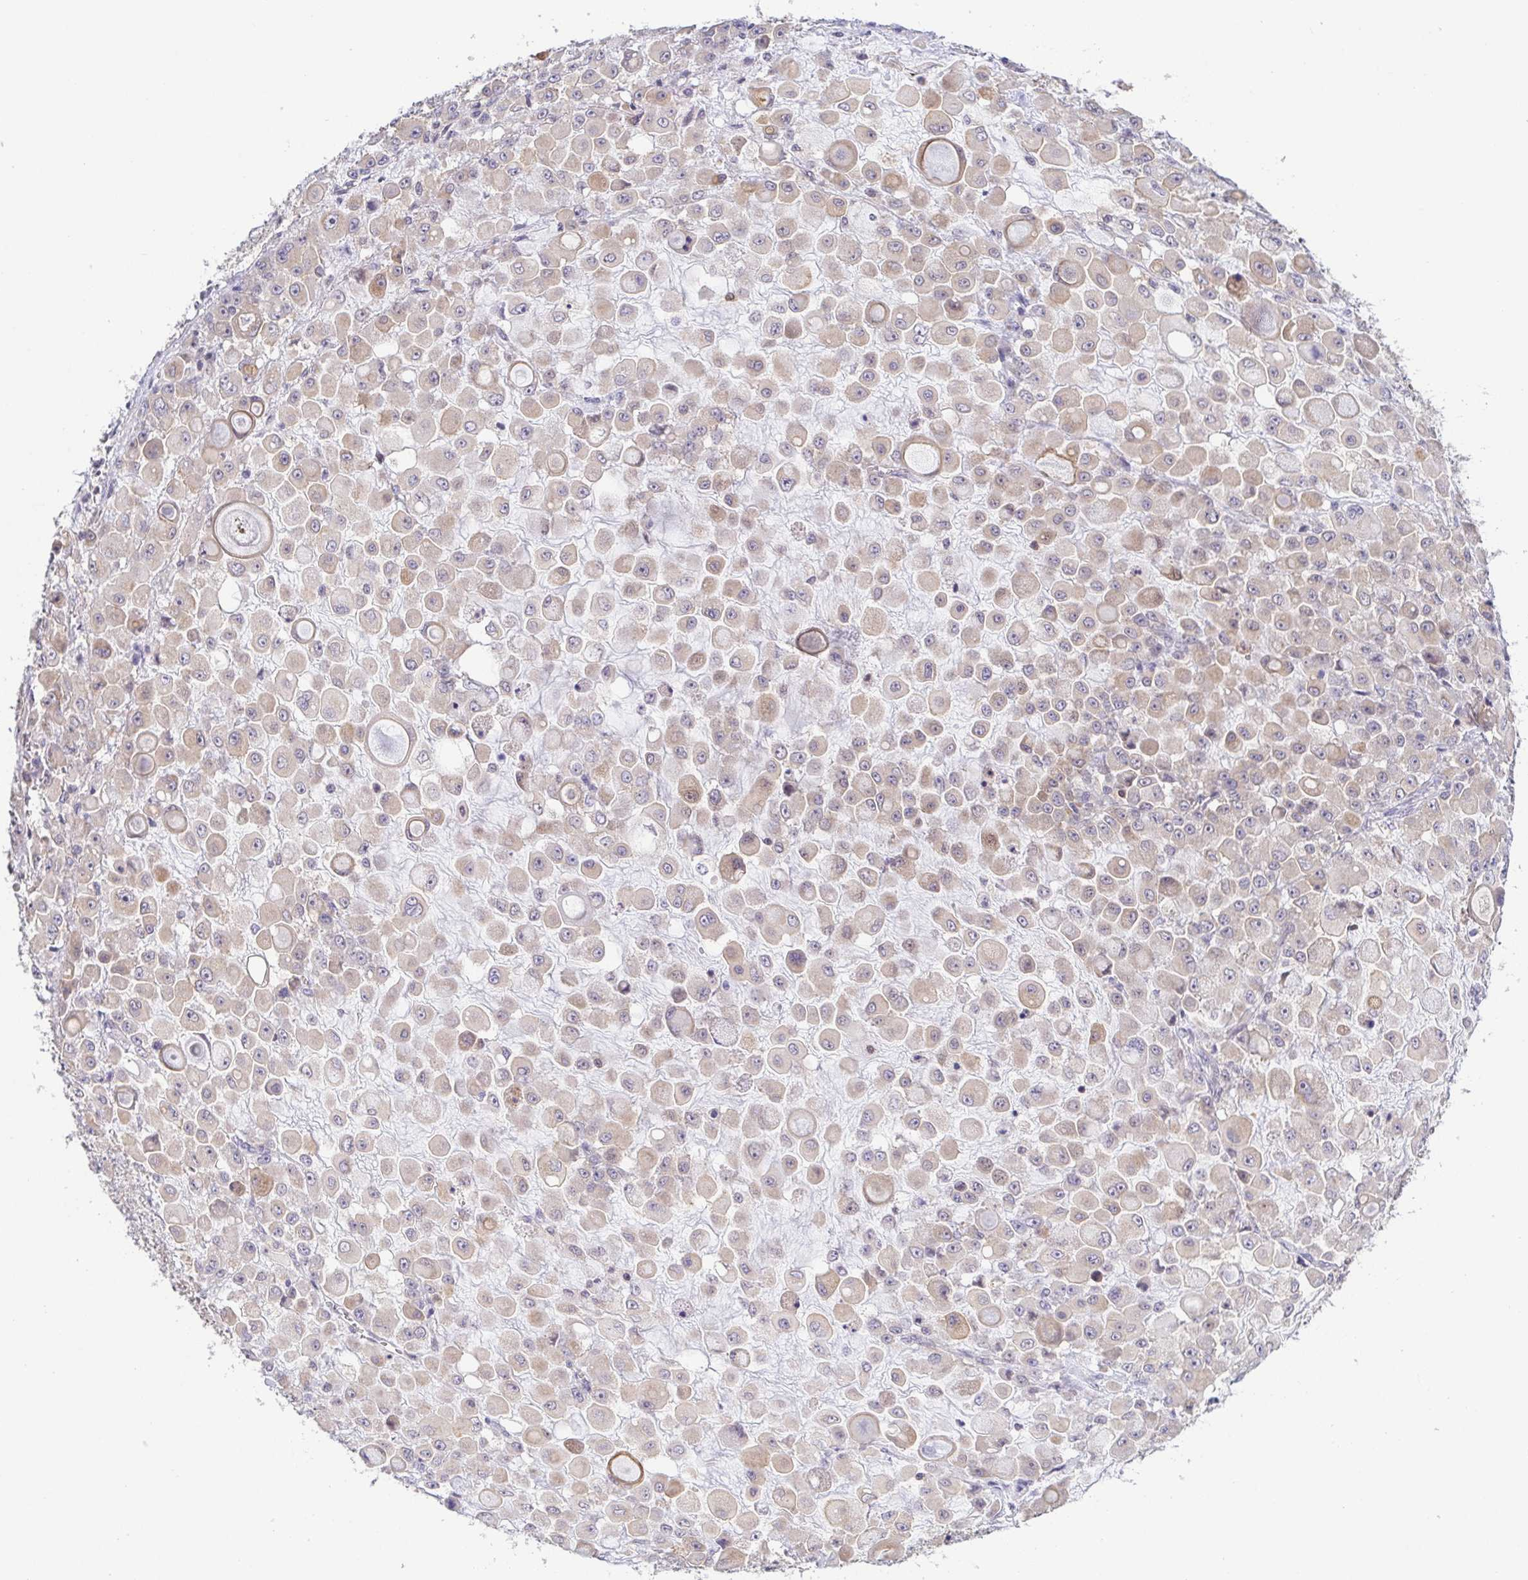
{"staining": {"intensity": "weak", "quantity": "25%-75%", "location": "cytoplasmic/membranous"}, "tissue": "stomach cancer", "cell_type": "Tumor cells", "image_type": "cancer", "snomed": [{"axis": "morphology", "description": "Adenocarcinoma, NOS"}, {"axis": "topography", "description": "Stomach"}], "caption": "Stomach cancer stained for a protein reveals weak cytoplasmic/membranous positivity in tumor cells. (brown staining indicates protein expression, while blue staining denotes nuclei).", "gene": "BCL2L1", "patient": {"sex": "female", "age": 76}}